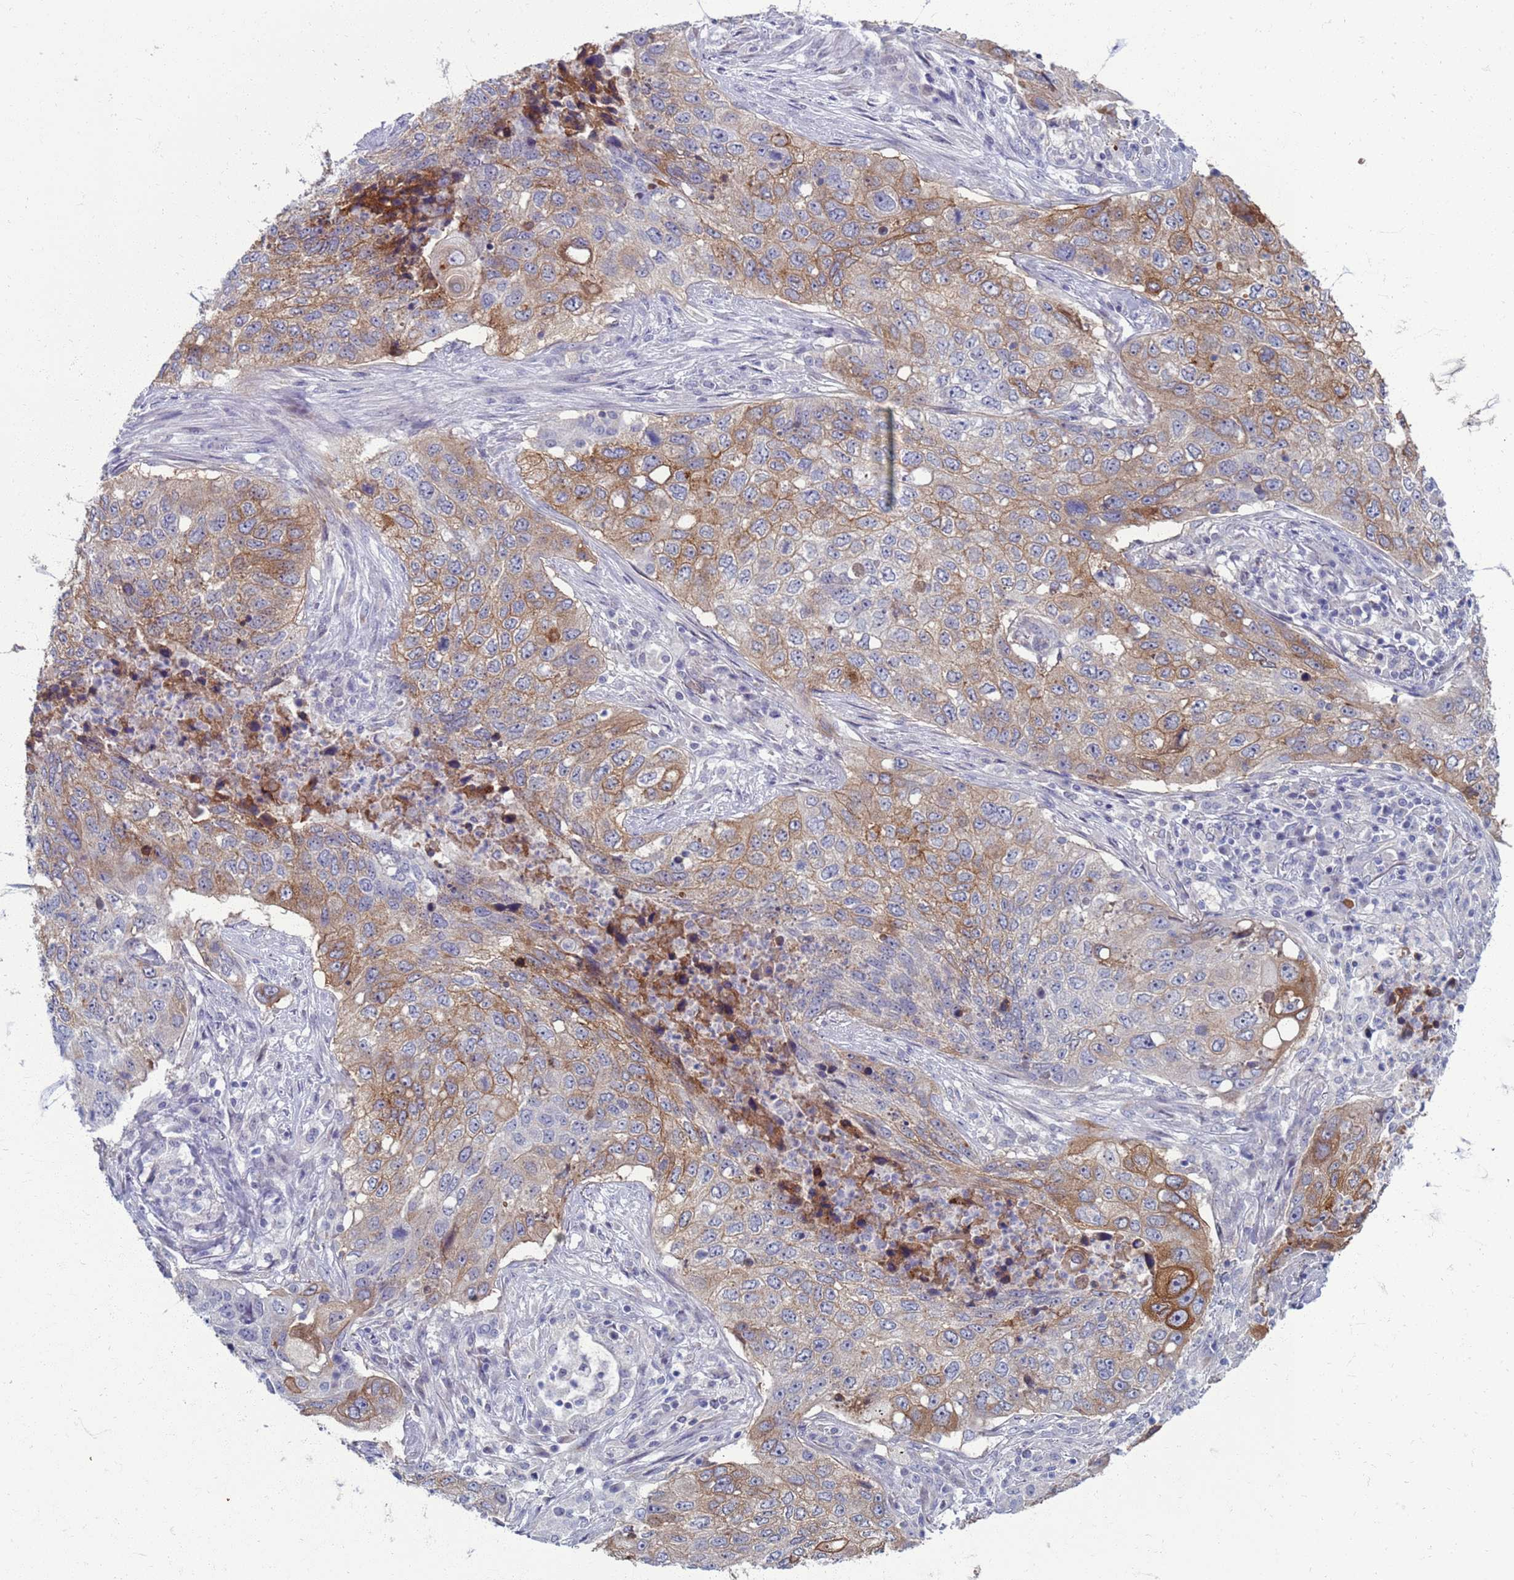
{"staining": {"intensity": "moderate", "quantity": "25%-75%", "location": "cytoplasmic/membranous"}, "tissue": "lung cancer", "cell_type": "Tumor cells", "image_type": "cancer", "snomed": [{"axis": "morphology", "description": "Squamous cell carcinoma, NOS"}, {"axis": "topography", "description": "Lung"}], "caption": "A high-resolution histopathology image shows immunohistochemistry (IHC) staining of lung squamous cell carcinoma, which displays moderate cytoplasmic/membranous expression in approximately 25%-75% of tumor cells.", "gene": "CLCA2", "patient": {"sex": "female", "age": 63}}